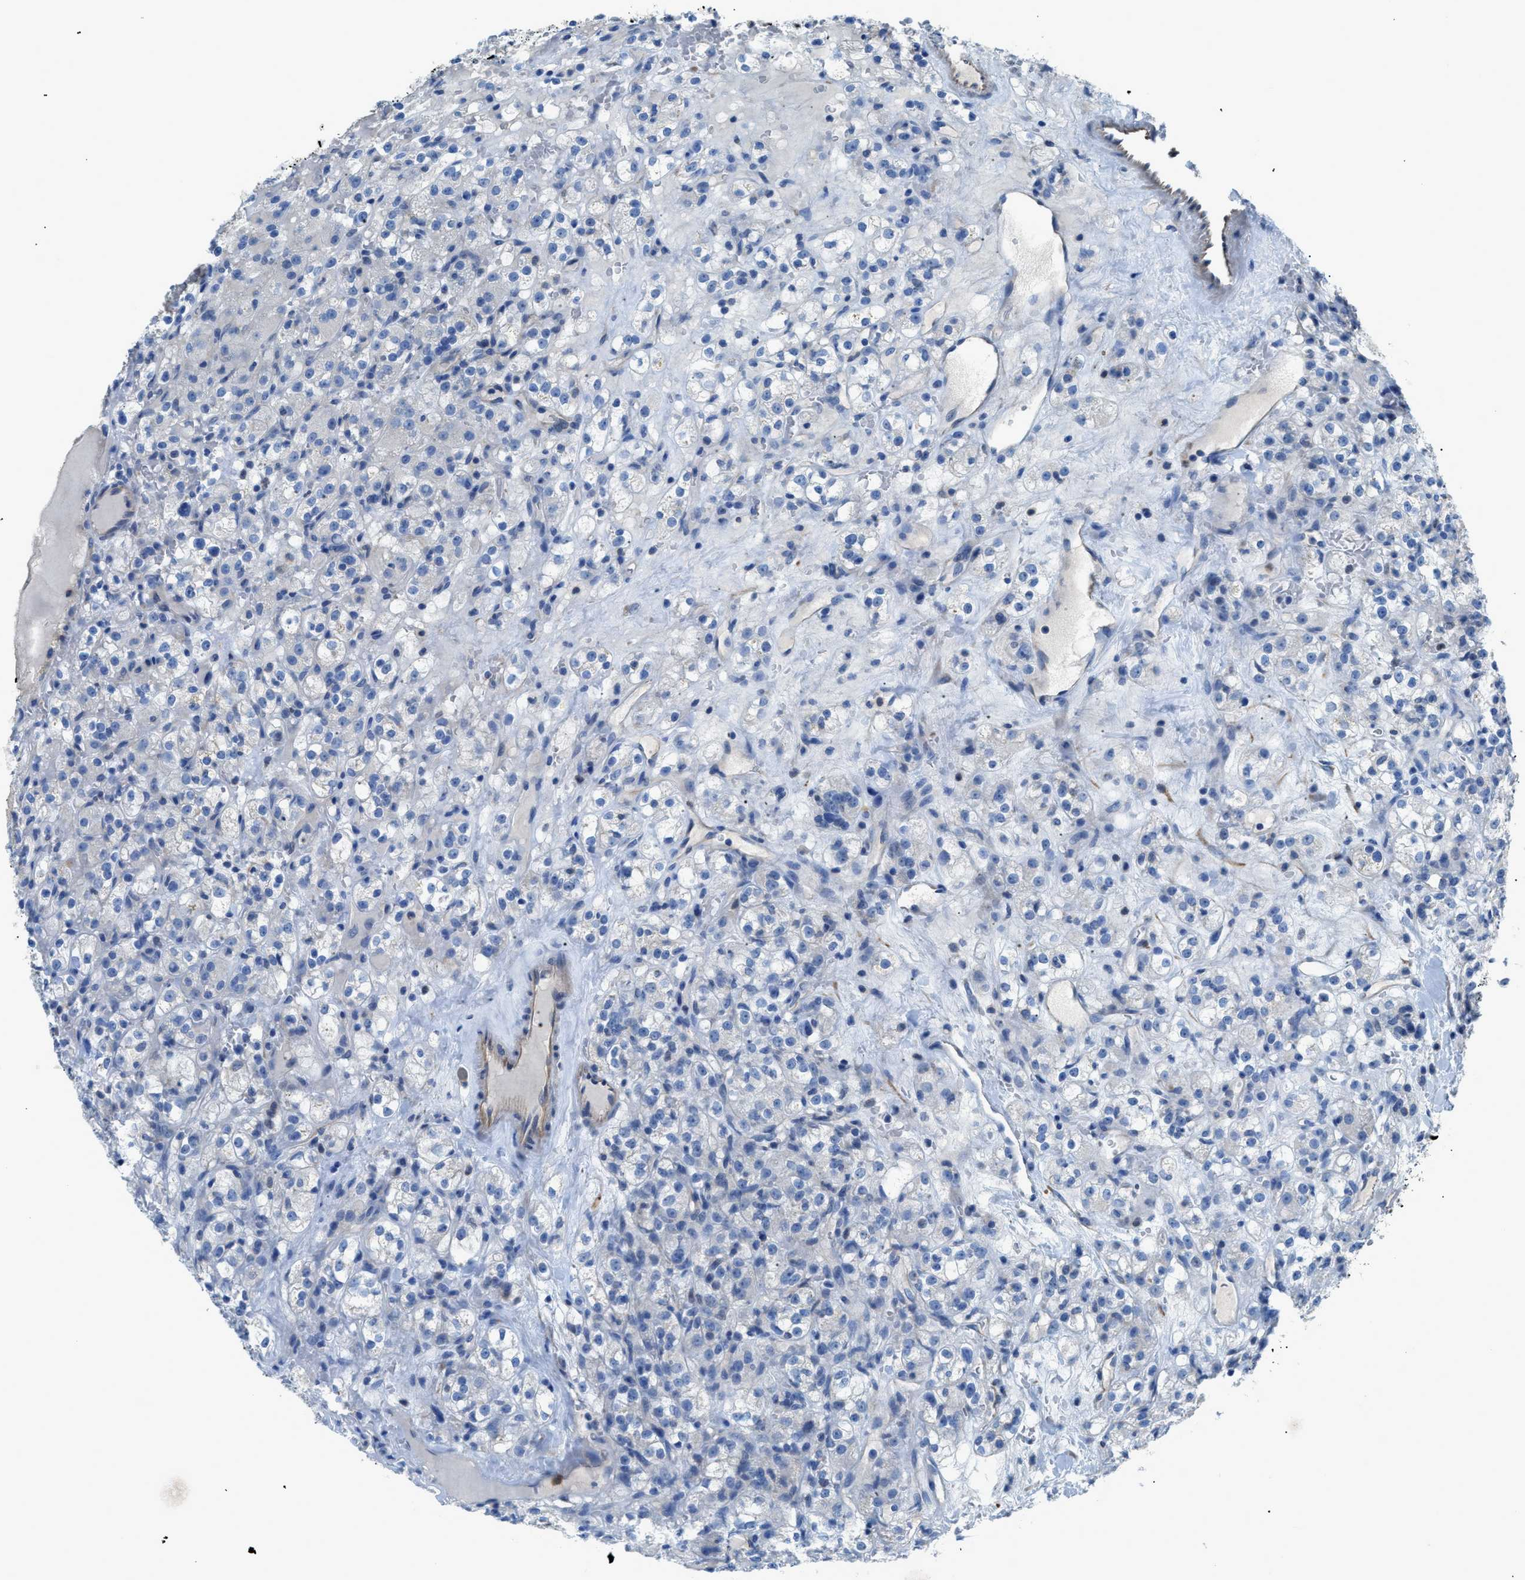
{"staining": {"intensity": "negative", "quantity": "none", "location": "none"}, "tissue": "renal cancer", "cell_type": "Tumor cells", "image_type": "cancer", "snomed": [{"axis": "morphology", "description": "Normal tissue, NOS"}, {"axis": "morphology", "description": "Adenocarcinoma, NOS"}, {"axis": "topography", "description": "Kidney"}], "caption": "A micrograph of renal adenocarcinoma stained for a protein reveals no brown staining in tumor cells.", "gene": "ITPR1", "patient": {"sex": "male", "age": 61}}